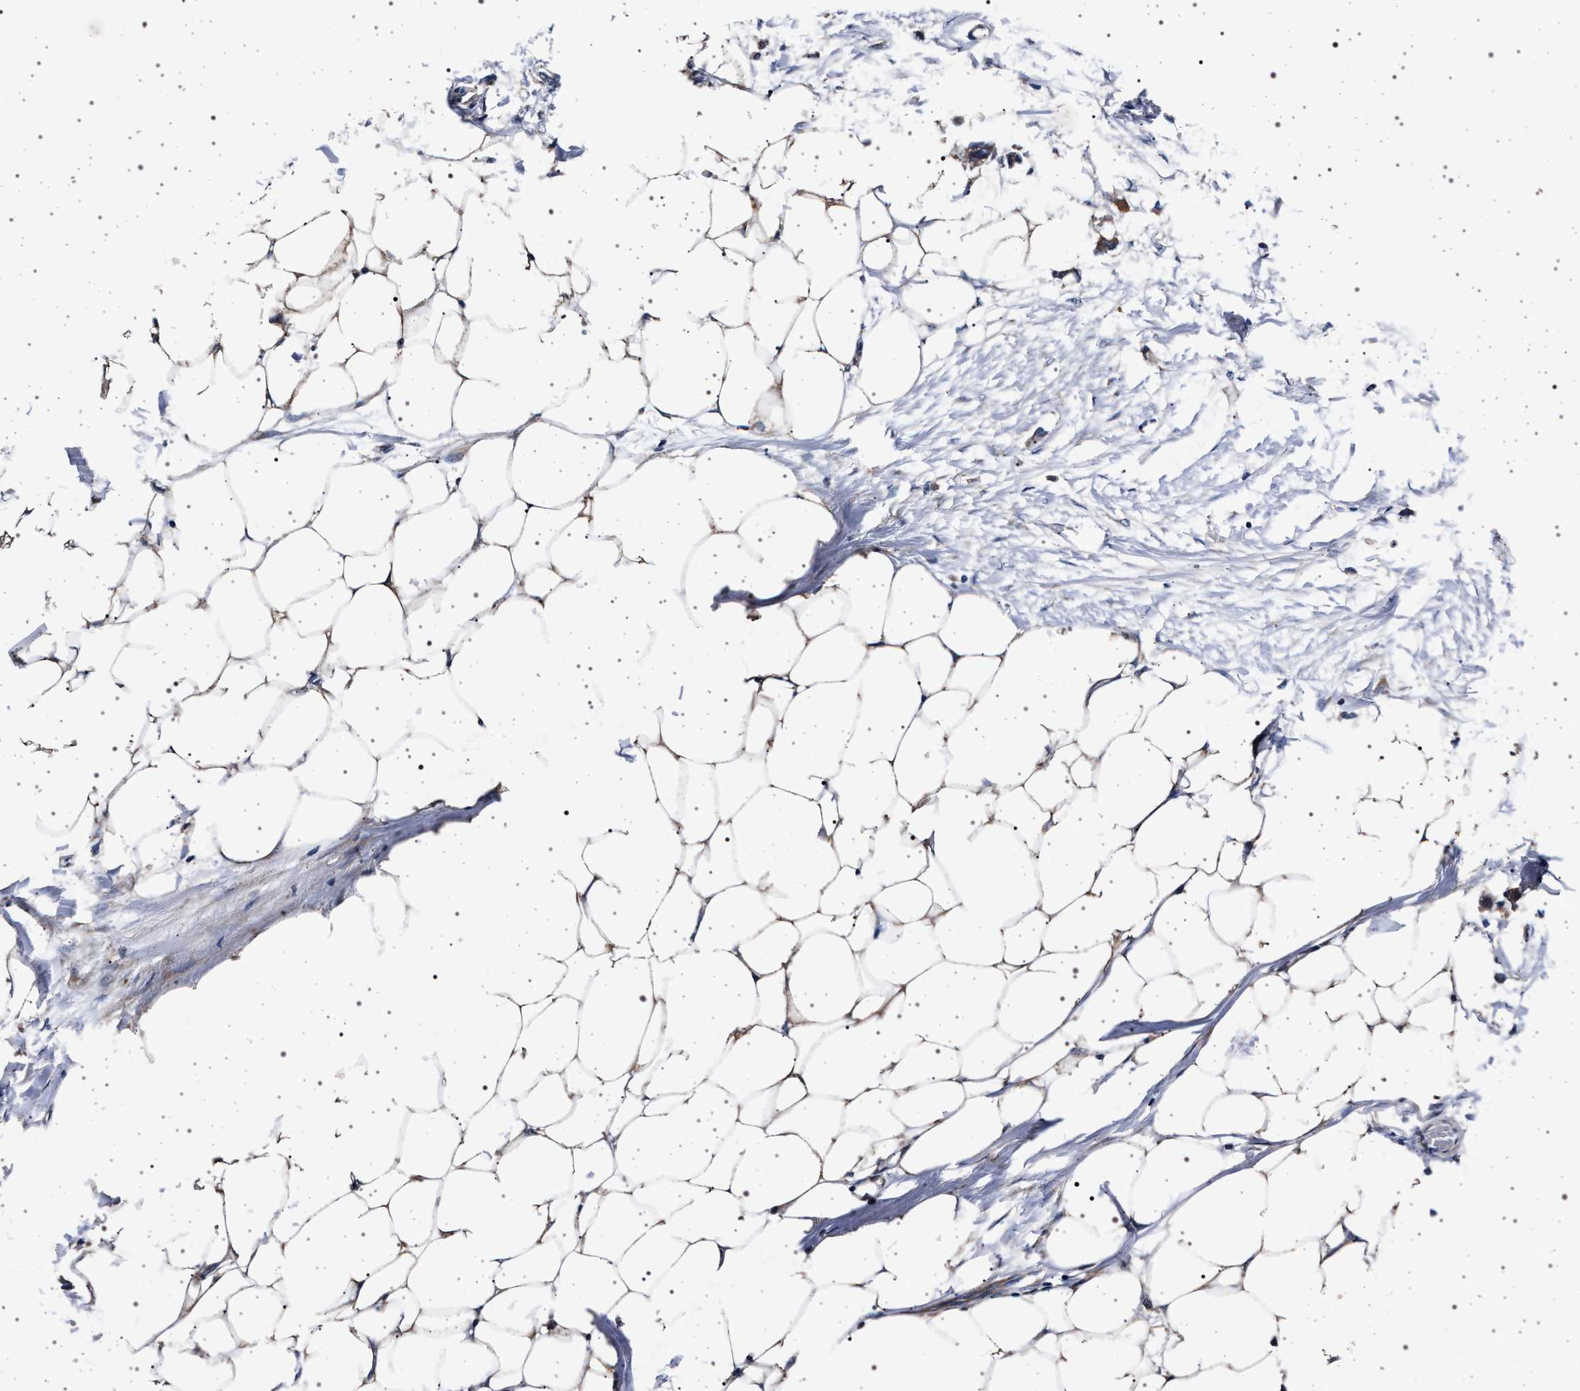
{"staining": {"intensity": "weak", "quantity": "25%-75%", "location": "cytoplasmic/membranous"}, "tissue": "adipose tissue", "cell_type": "Adipocytes", "image_type": "normal", "snomed": [{"axis": "morphology", "description": "Normal tissue, NOS"}, {"axis": "morphology", "description": "Adenocarcinoma, NOS"}, {"axis": "topography", "description": "Colon"}, {"axis": "topography", "description": "Peripheral nerve tissue"}], "caption": "This is a histology image of IHC staining of normal adipose tissue, which shows weak staining in the cytoplasmic/membranous of adipocytes.", "gene": "MAP3K2", "patient": {"sex": "male", "age": 14}}